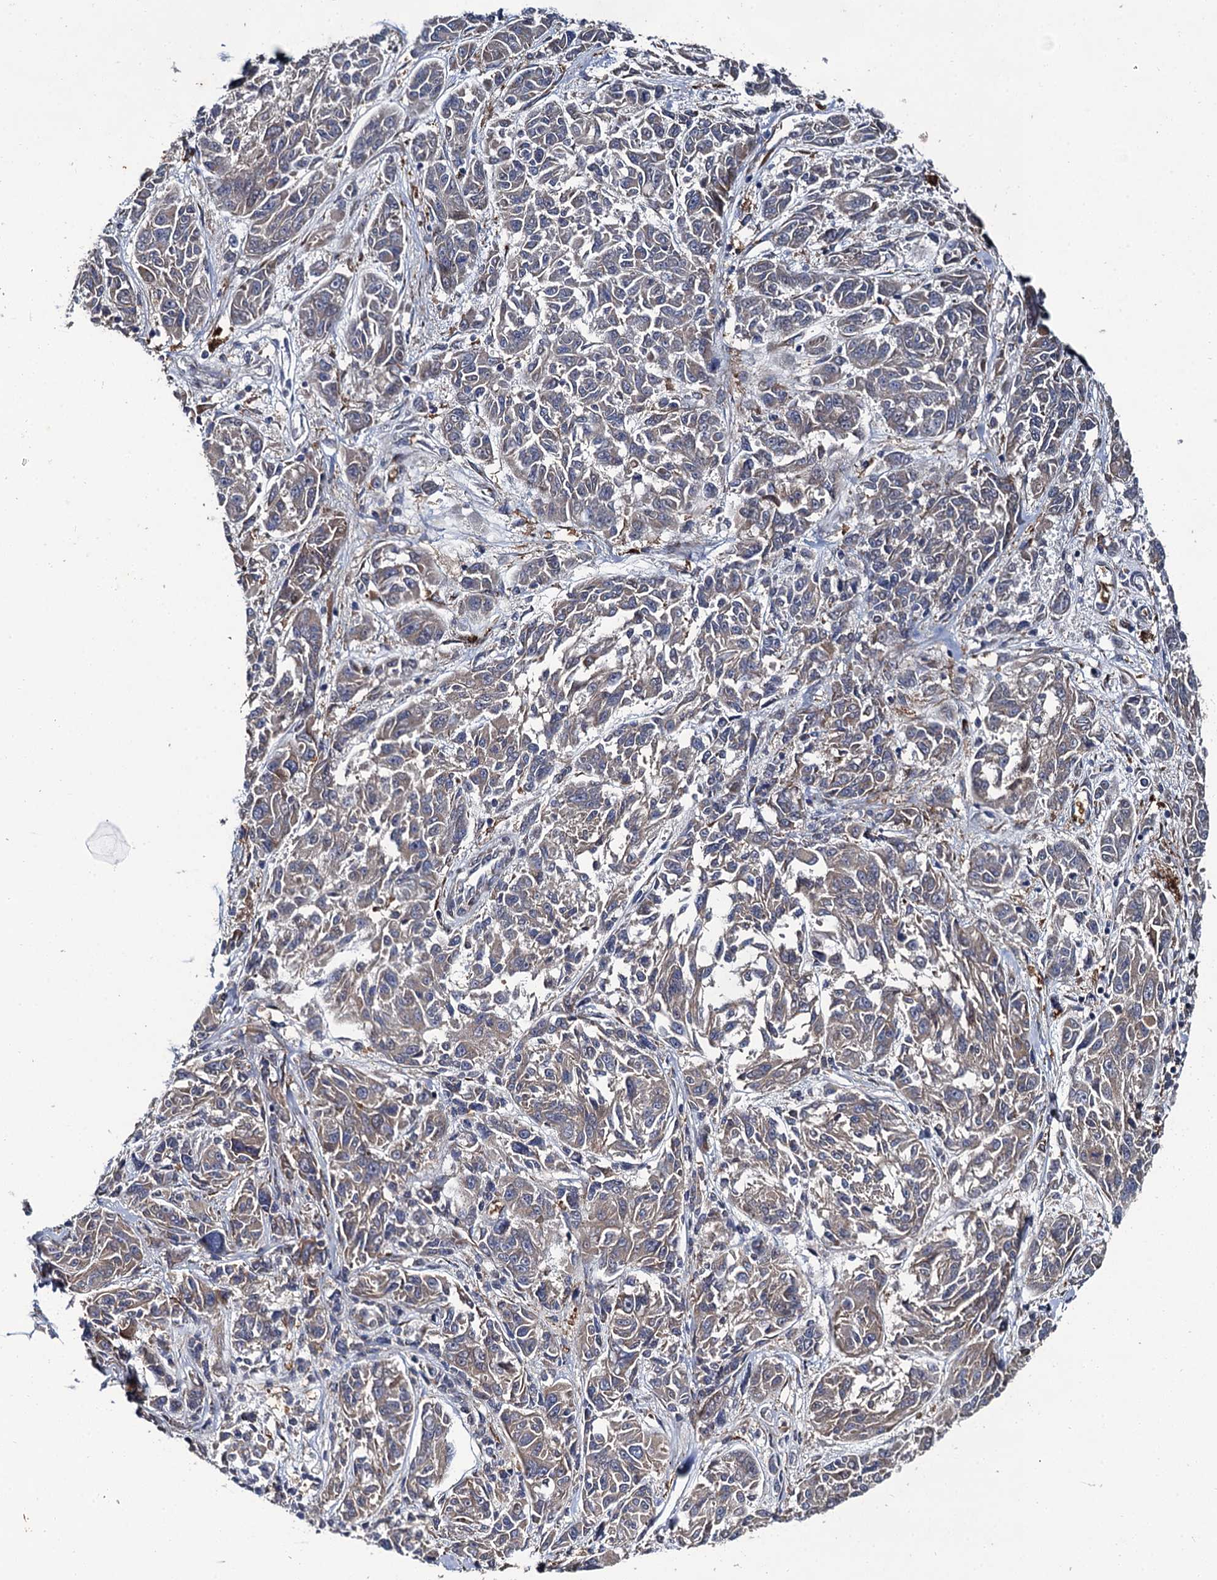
{"staining": {"intensity": "weak", "quantity": "25%-75%", "location": "cytoplasmic/membranous"}, "tissue": "melanoma", "cell_type": "Tumor cells", "image_type": "cancer", "snomed": [{"axis": "morphology", "description": "Malignant melanoma, NOS"}, {"axis": "topography", "description": "Skin"}], "caption": "A brown stain labels weak cytoplasmic/membranous positivity of a protein in human melanoma tumor cells.", "gene": "LRRC28", "patient": {"sex": "male", "age": 53}}